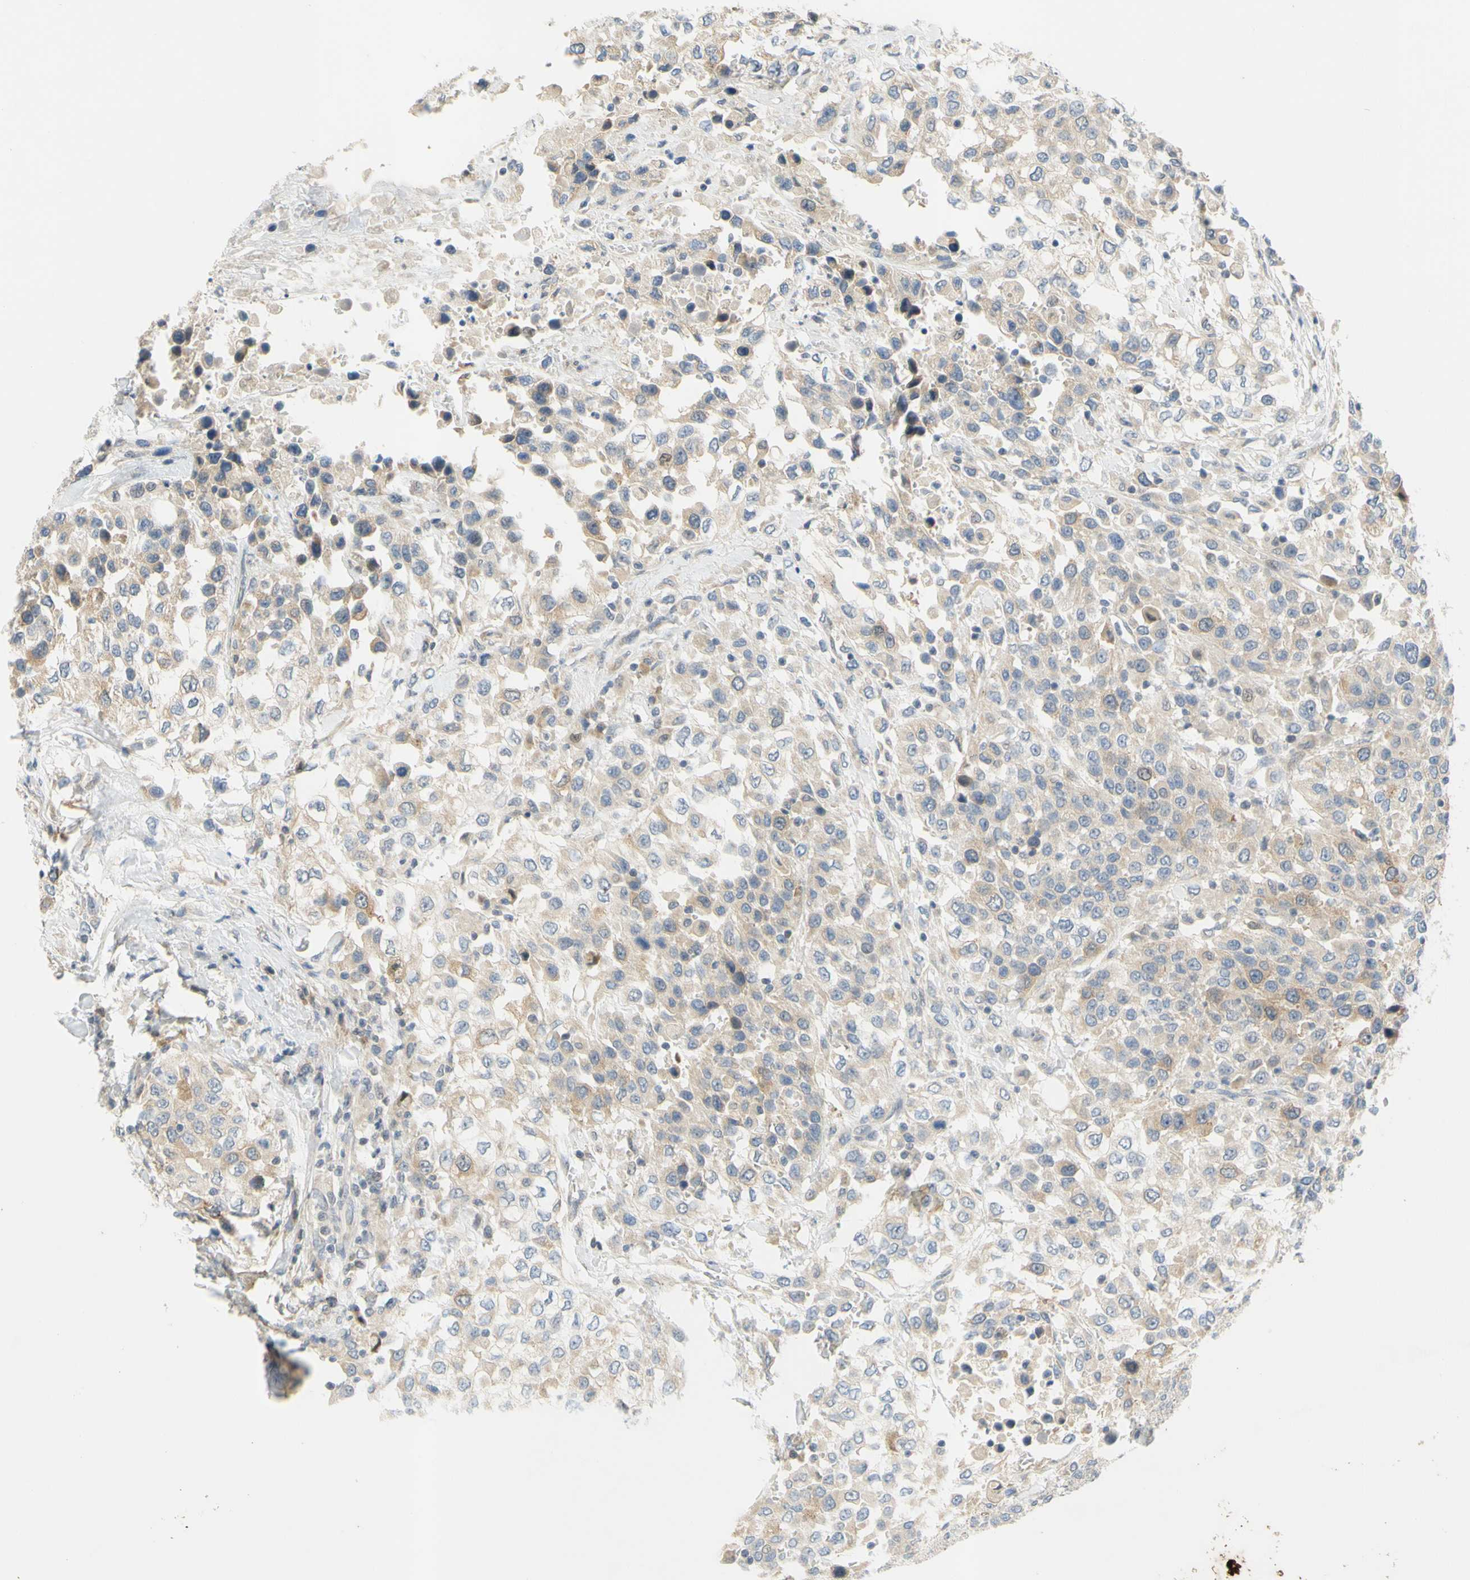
{"staining": {"intensity": "weak", "quantity": ">75%", "location": "cytoplasmic/membranous"}, "tissue": "urothelial cancer", "cell_type": "Tumor cells", "image_type": "cancer", "snomed": [{"axis": "morphology", "description": "Urothelial carcinoma, High grade"}, {"axis": "topography", "description": "Urinary bladder"}], "caption": "Human urothelial cancer stained for a protein (brown) demonstrates weak cytoplasmic/membranous positive positivity in approximately >75% of tumor cells.", "gene": "CCNB2", "patient": {"sex": "female", "age": 80}}